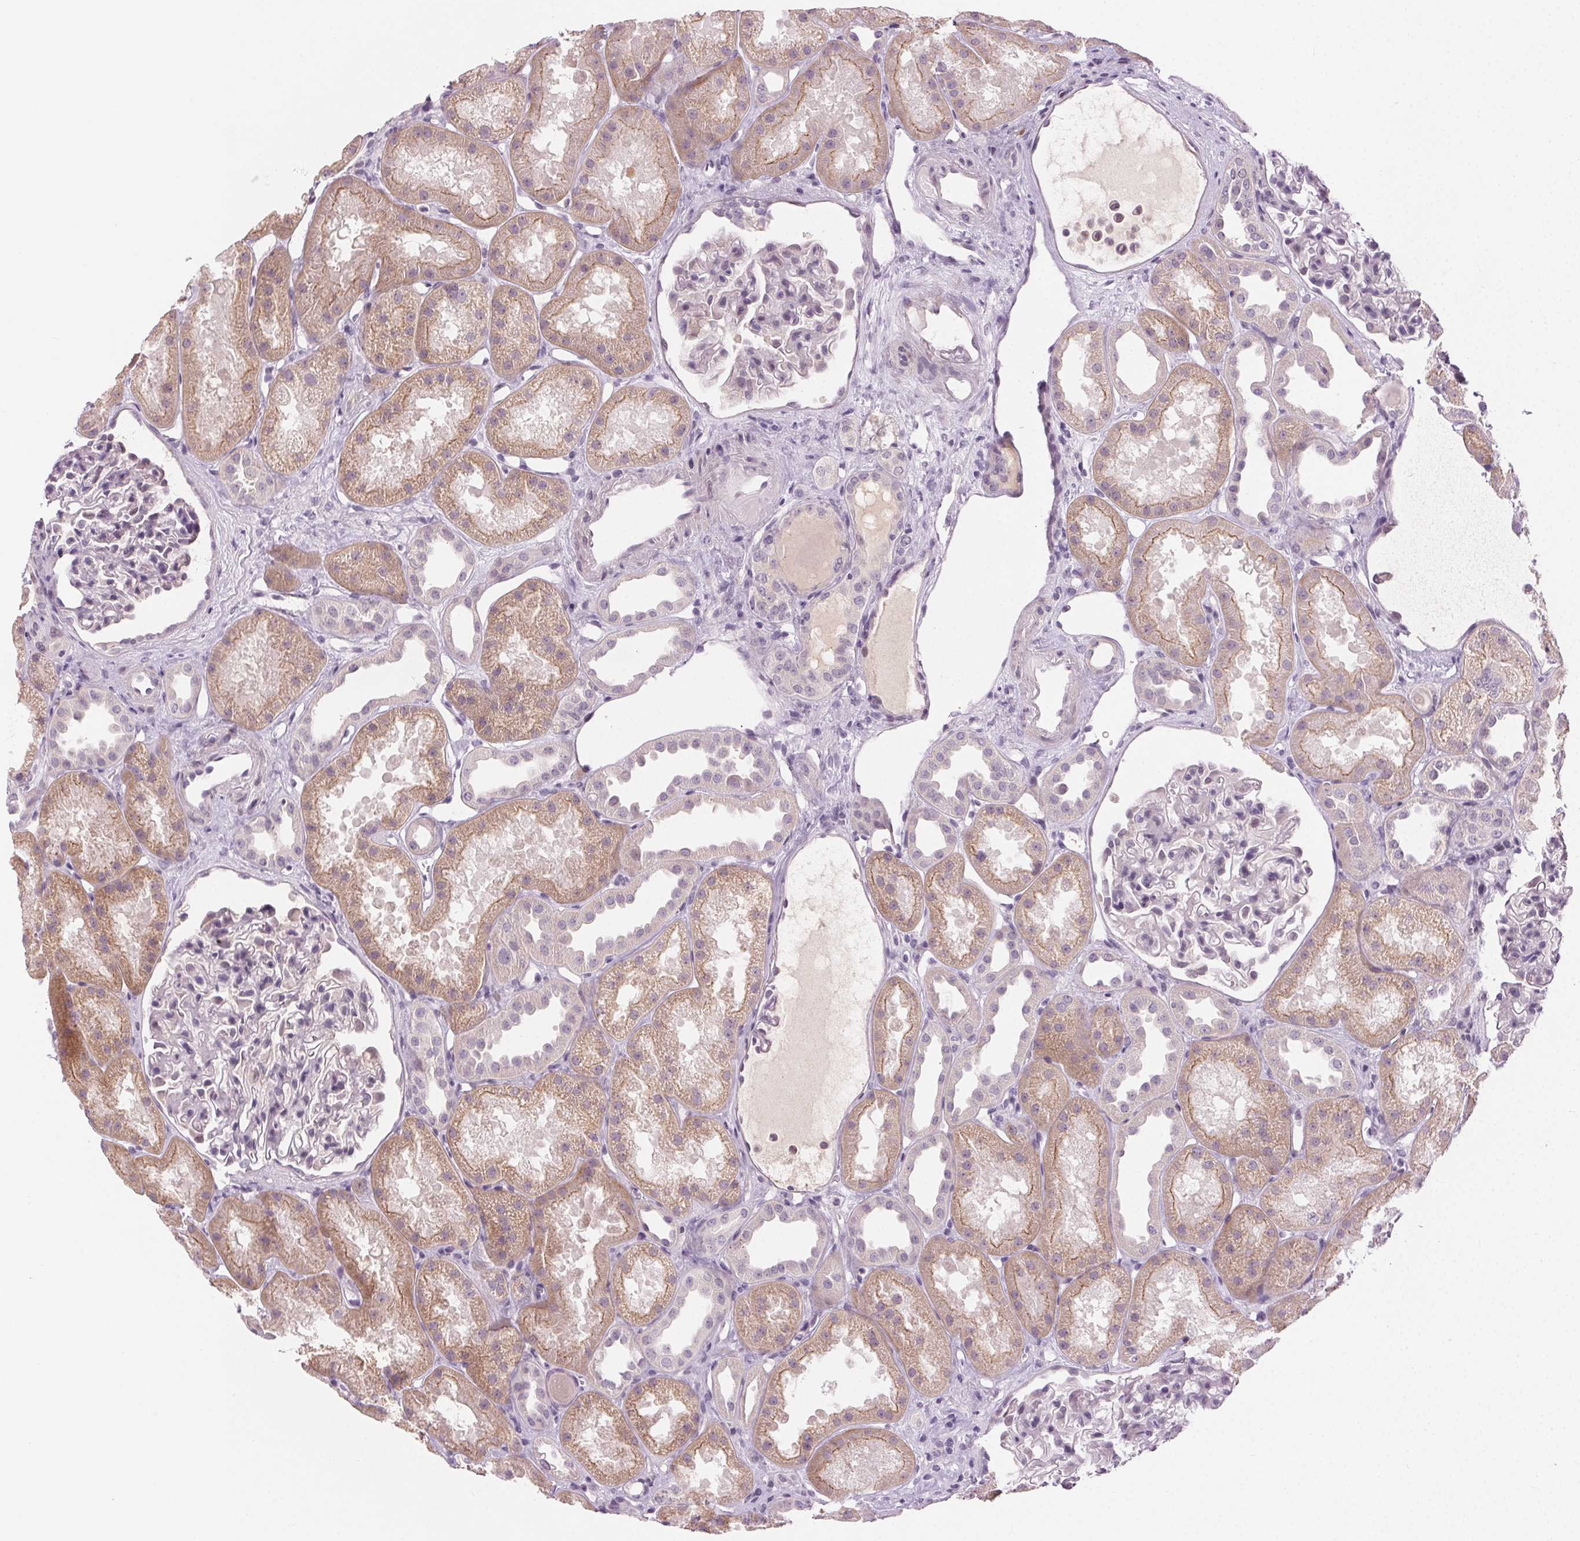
{"staining": {"intensity": "negative", "quantity": "none", "location": "none"}, "tissue": "kidney", "cell_type": "Cells in glomeruli", "image_type": "normal", "snomed": [{"axis": "morphology", "description": "Normal tissue, NOS"}, {"axis": "topography", "description": "Kidney"}], "caption": "The micrograph reveals no significant positivity in cells in glomeruli of kidney. (DAB (3,3'-diaminobenzidine) immunohistochemistry (IHC), high magnification).", "gene": "HSF5", "patient": {"sex": "male", "age": 61}}